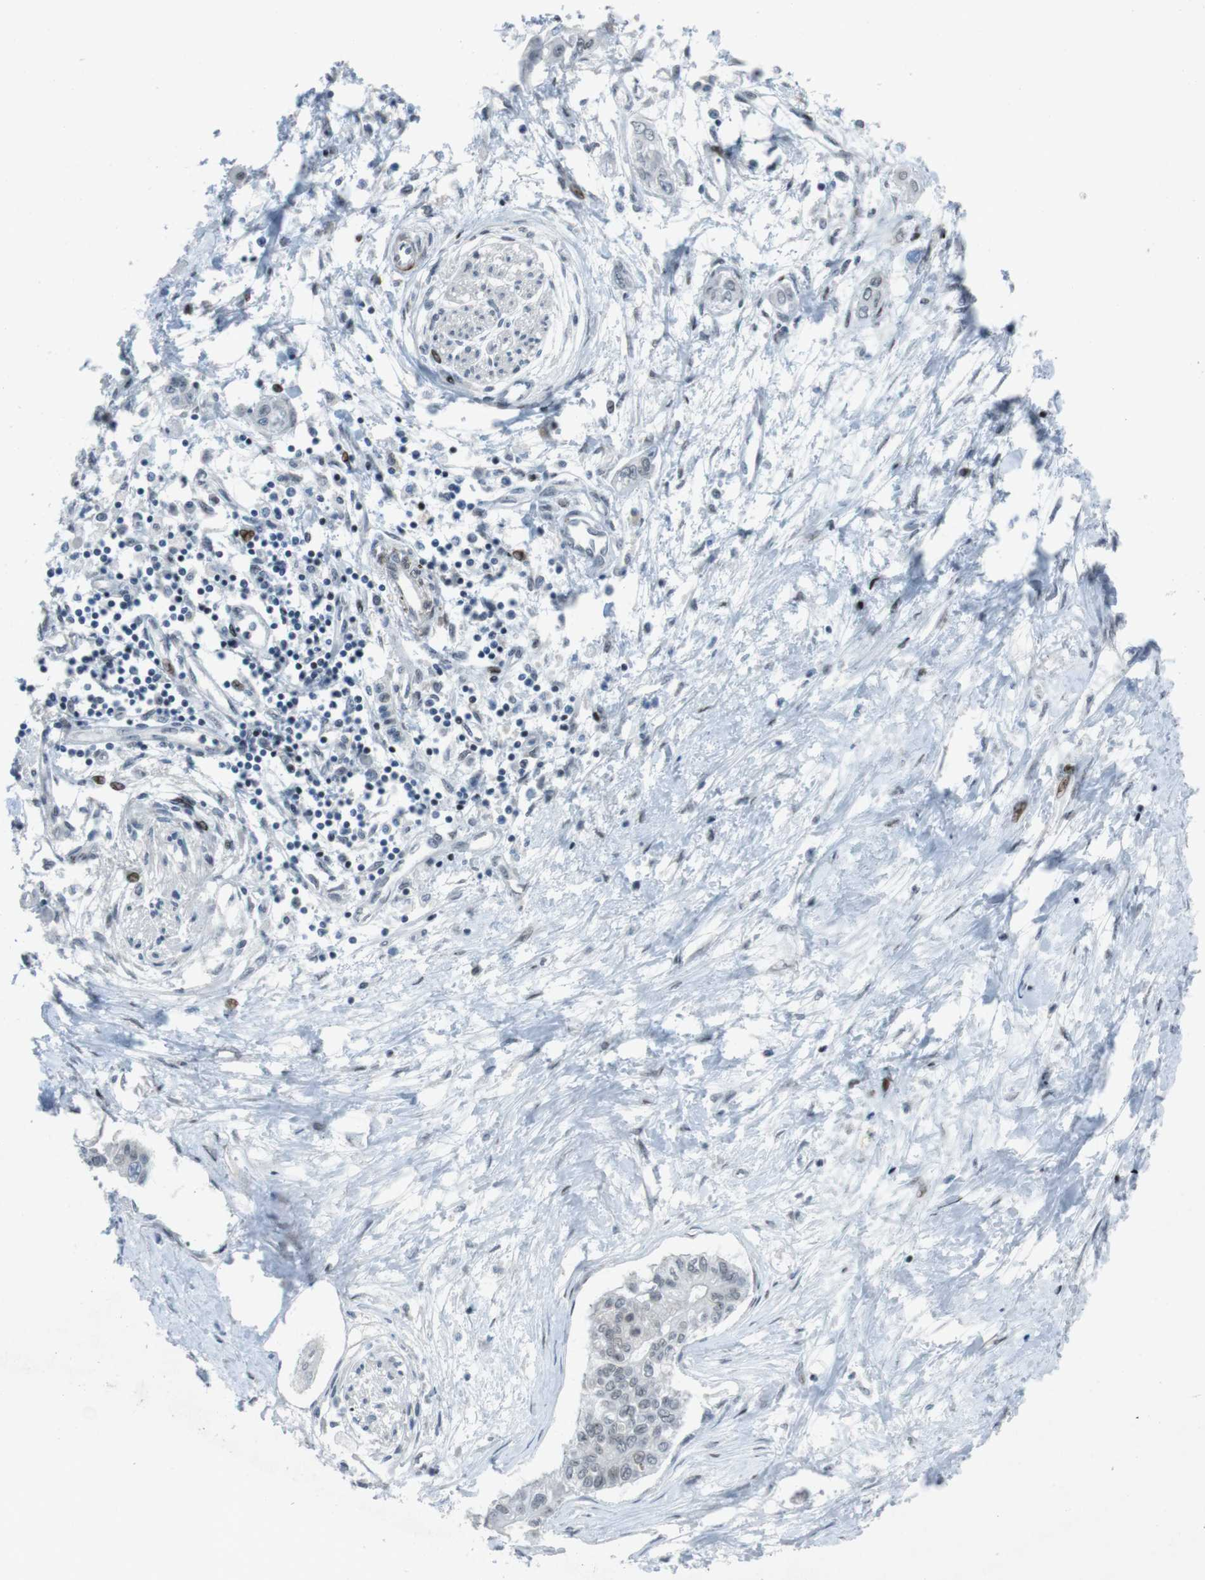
{"staining": {"intensity": "negative", "quantity": "none", "location": "none"}, "tissue": "pancreatic cancer", "cell_type": "Tumor cells", "image_type": "cancer", "snomed": [{"axis": "morphology", "description": "Adenocarcinoma, NOS"}, {"axis": "topography", "description": "Pancreas"}], "caption": "IHC micrograph of pancreatic cancer (adenocarcinoma) stained for a protein (brown), which displays no expression in tumor cells.", "gene": "PBRM1", "patient": {"sex": "female", "age": 77}}